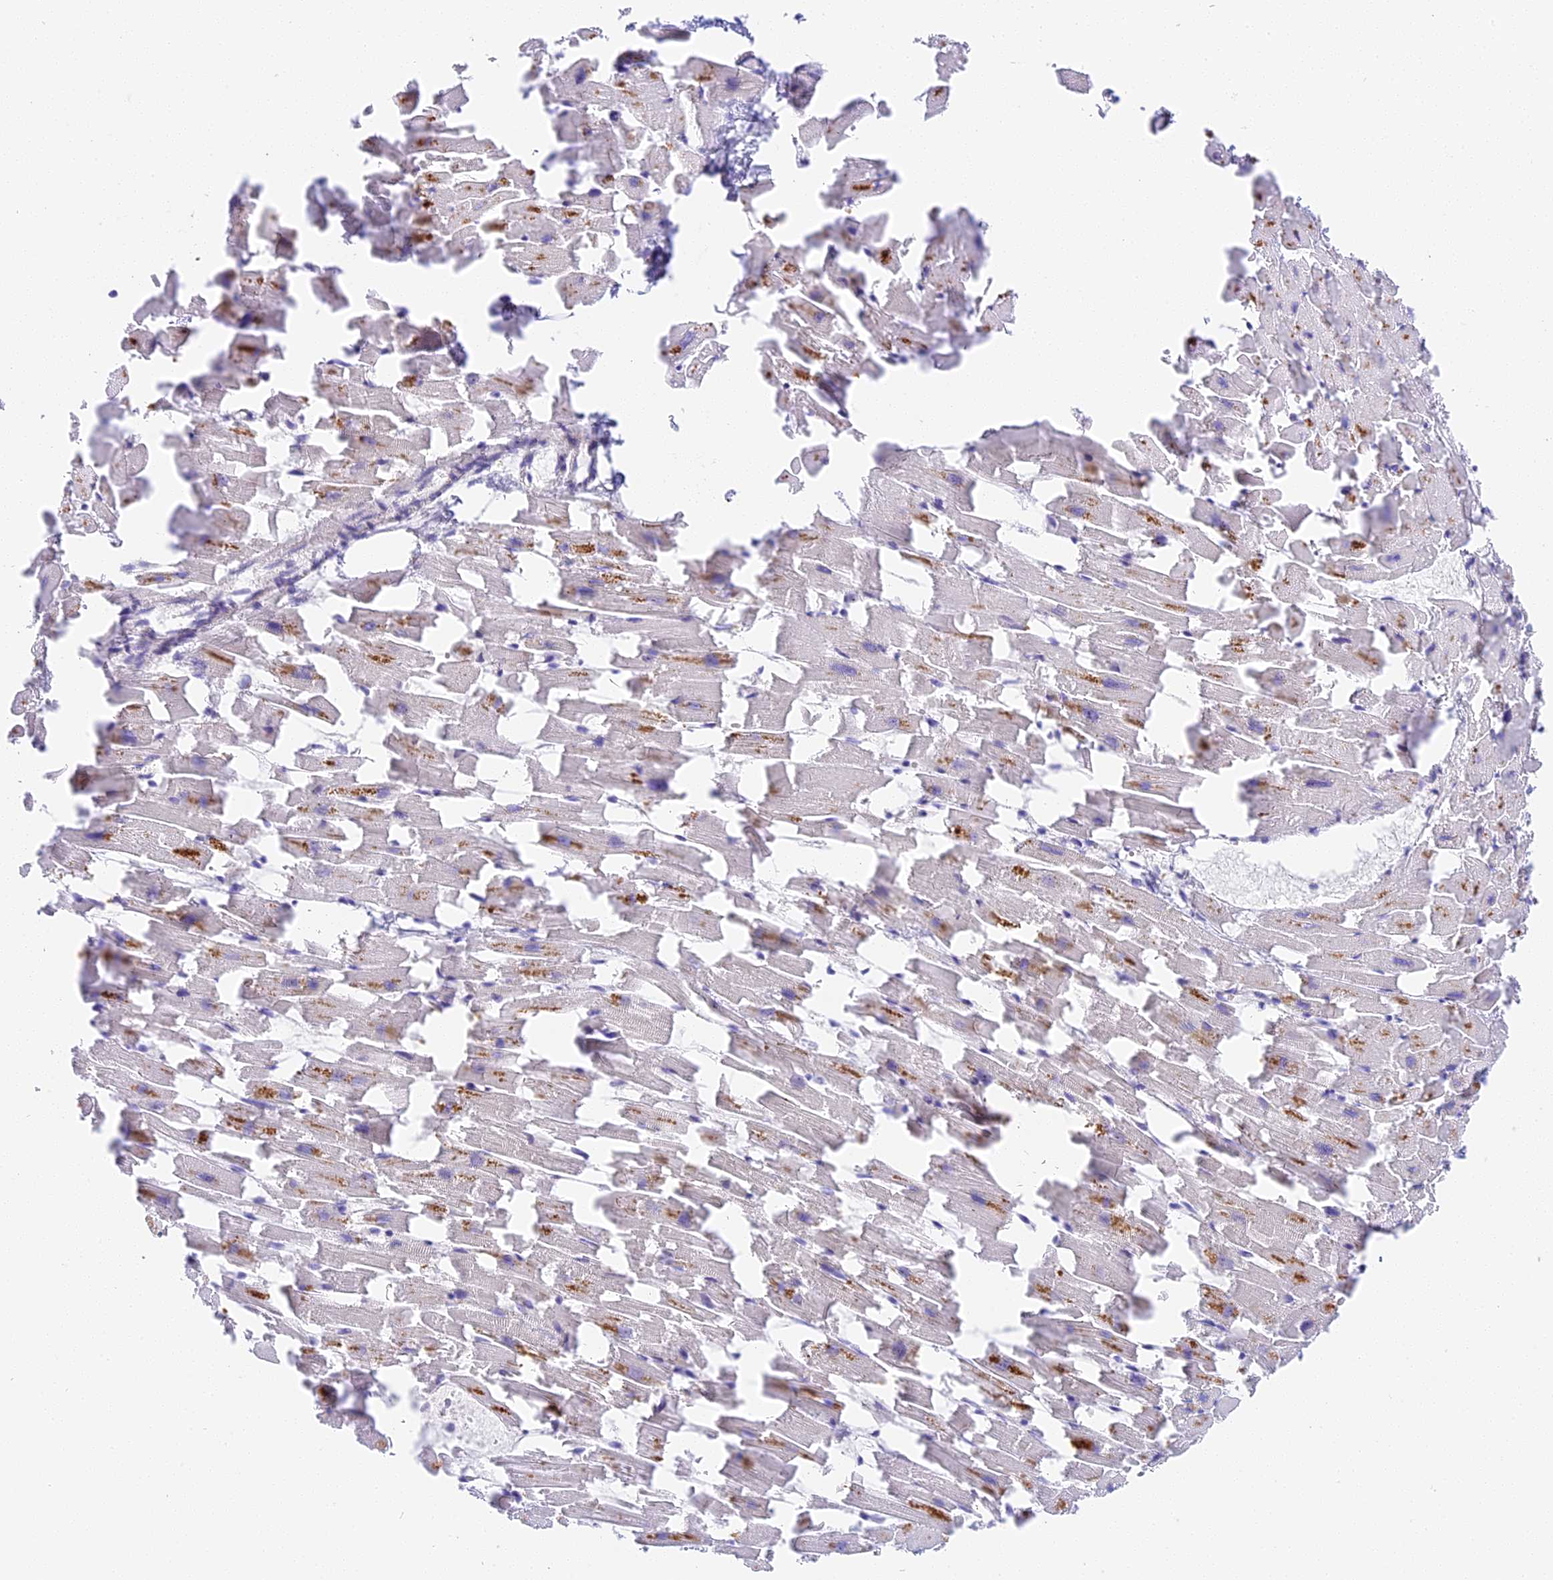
{"staining": {"intensity": "negative", "quantity": "none", "location": "none"}, "tissue": "heart muscle", "cell_type": "Cardiomyocytes", "image_type": "normal", "snomed": [{"axis": "morphology", "description": "Normal tissue, NOS"}, {"axis": "topography", "description": "Heart"}], "caption": "Immunohistochemical staining of benign heart muscle demonstrates no significant expression in cardiomyocytes. (IHC, brightfield microscopy, high magnification).", "gene": "RAD51", "patient": {"sex": "female", "age": 64}}